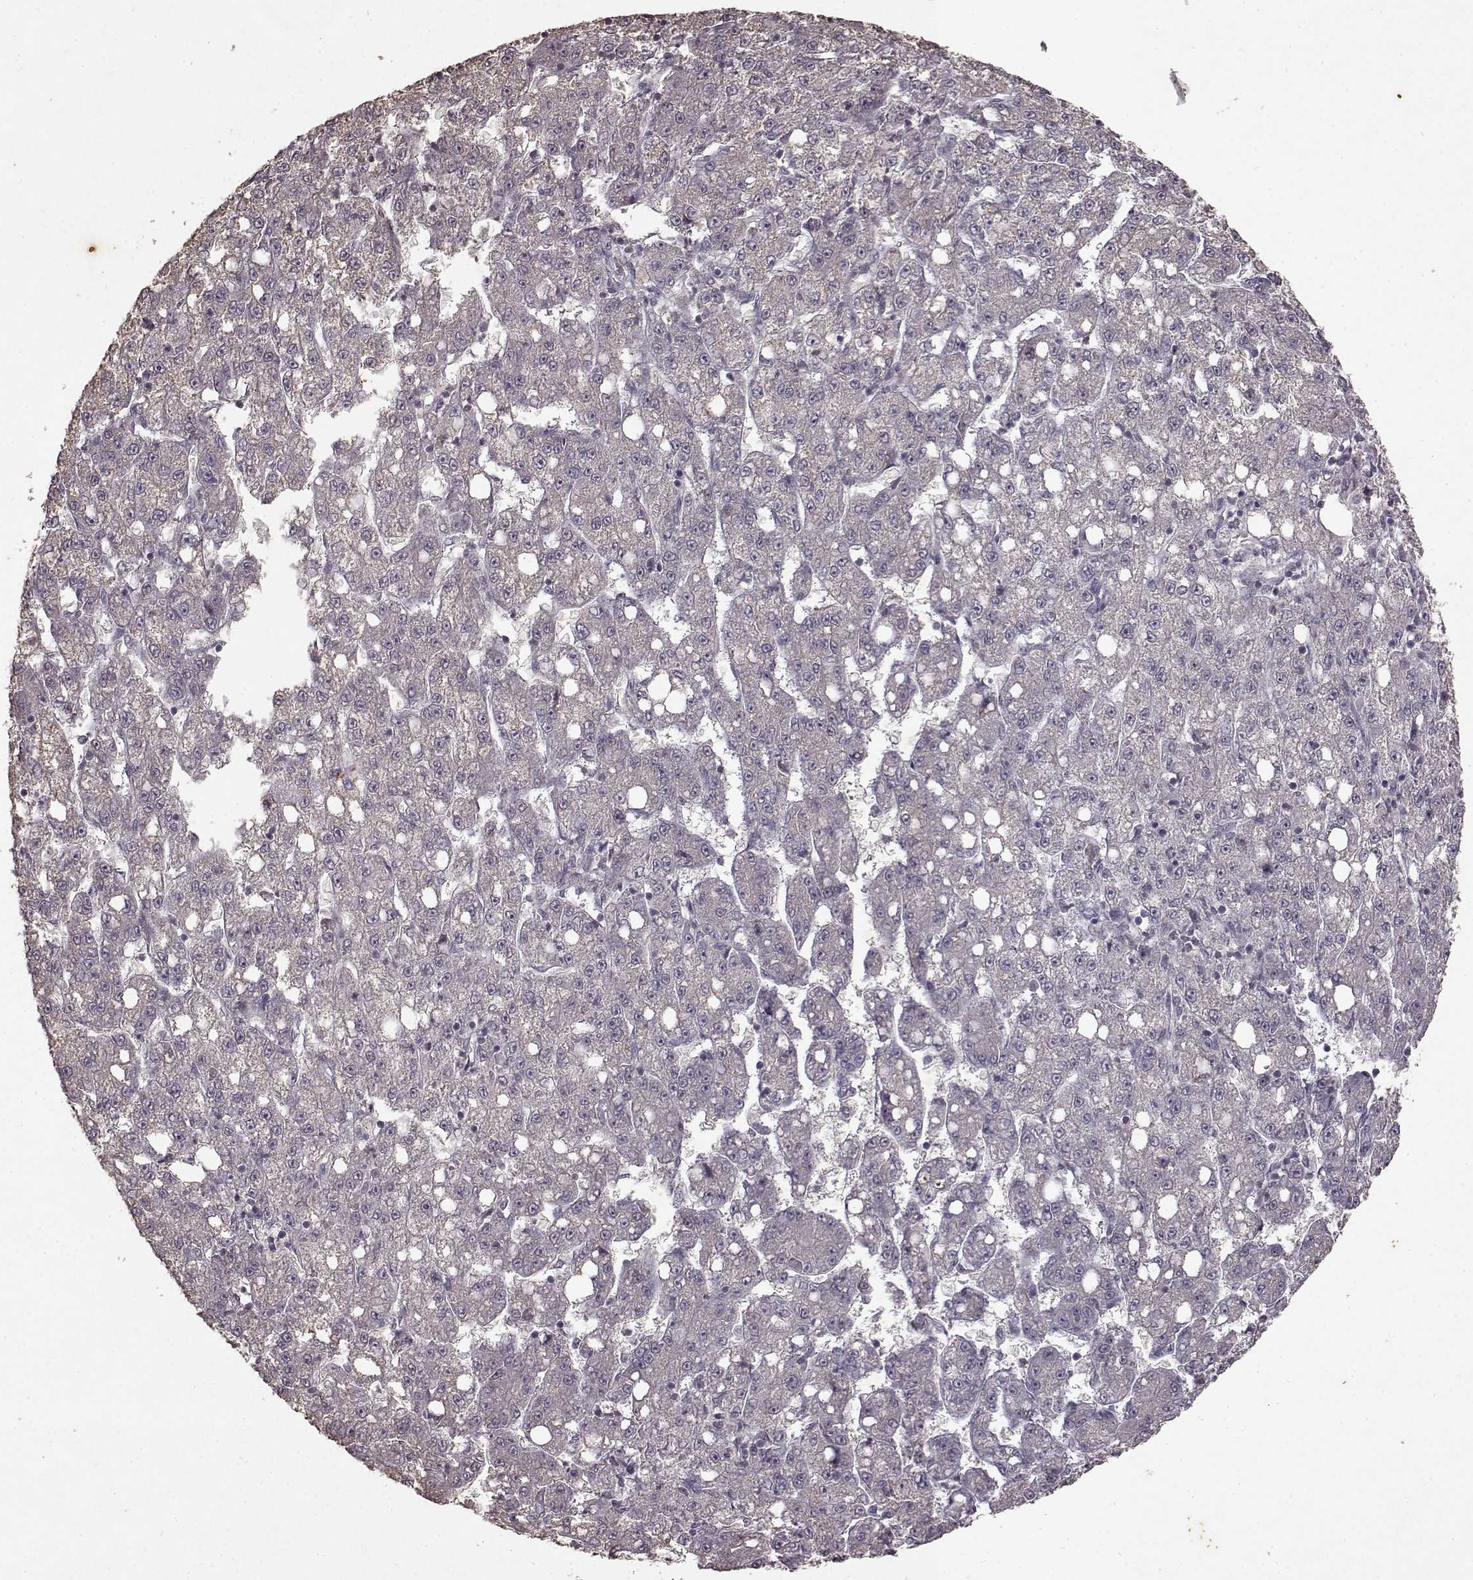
{"staining": {"intensity": "negative", "quantity": "none", "location": "none"}, "tissue": "liver cancer", "cell_type": "Tumor cells", "image_type": "cancer", "snomed": [{"axis": "morphology", "description": "Carcinoma, Hepatocellular, NOS"}, {"axis": "topography", "description": "Liver"}], "caption": "A histopathology image of hepatocellular carcinoma (liver) stained for a protein demonstrates no brown staining in tumor cells.", "gene": "LHB", "patient": {"sex": "female", "age": 65}}